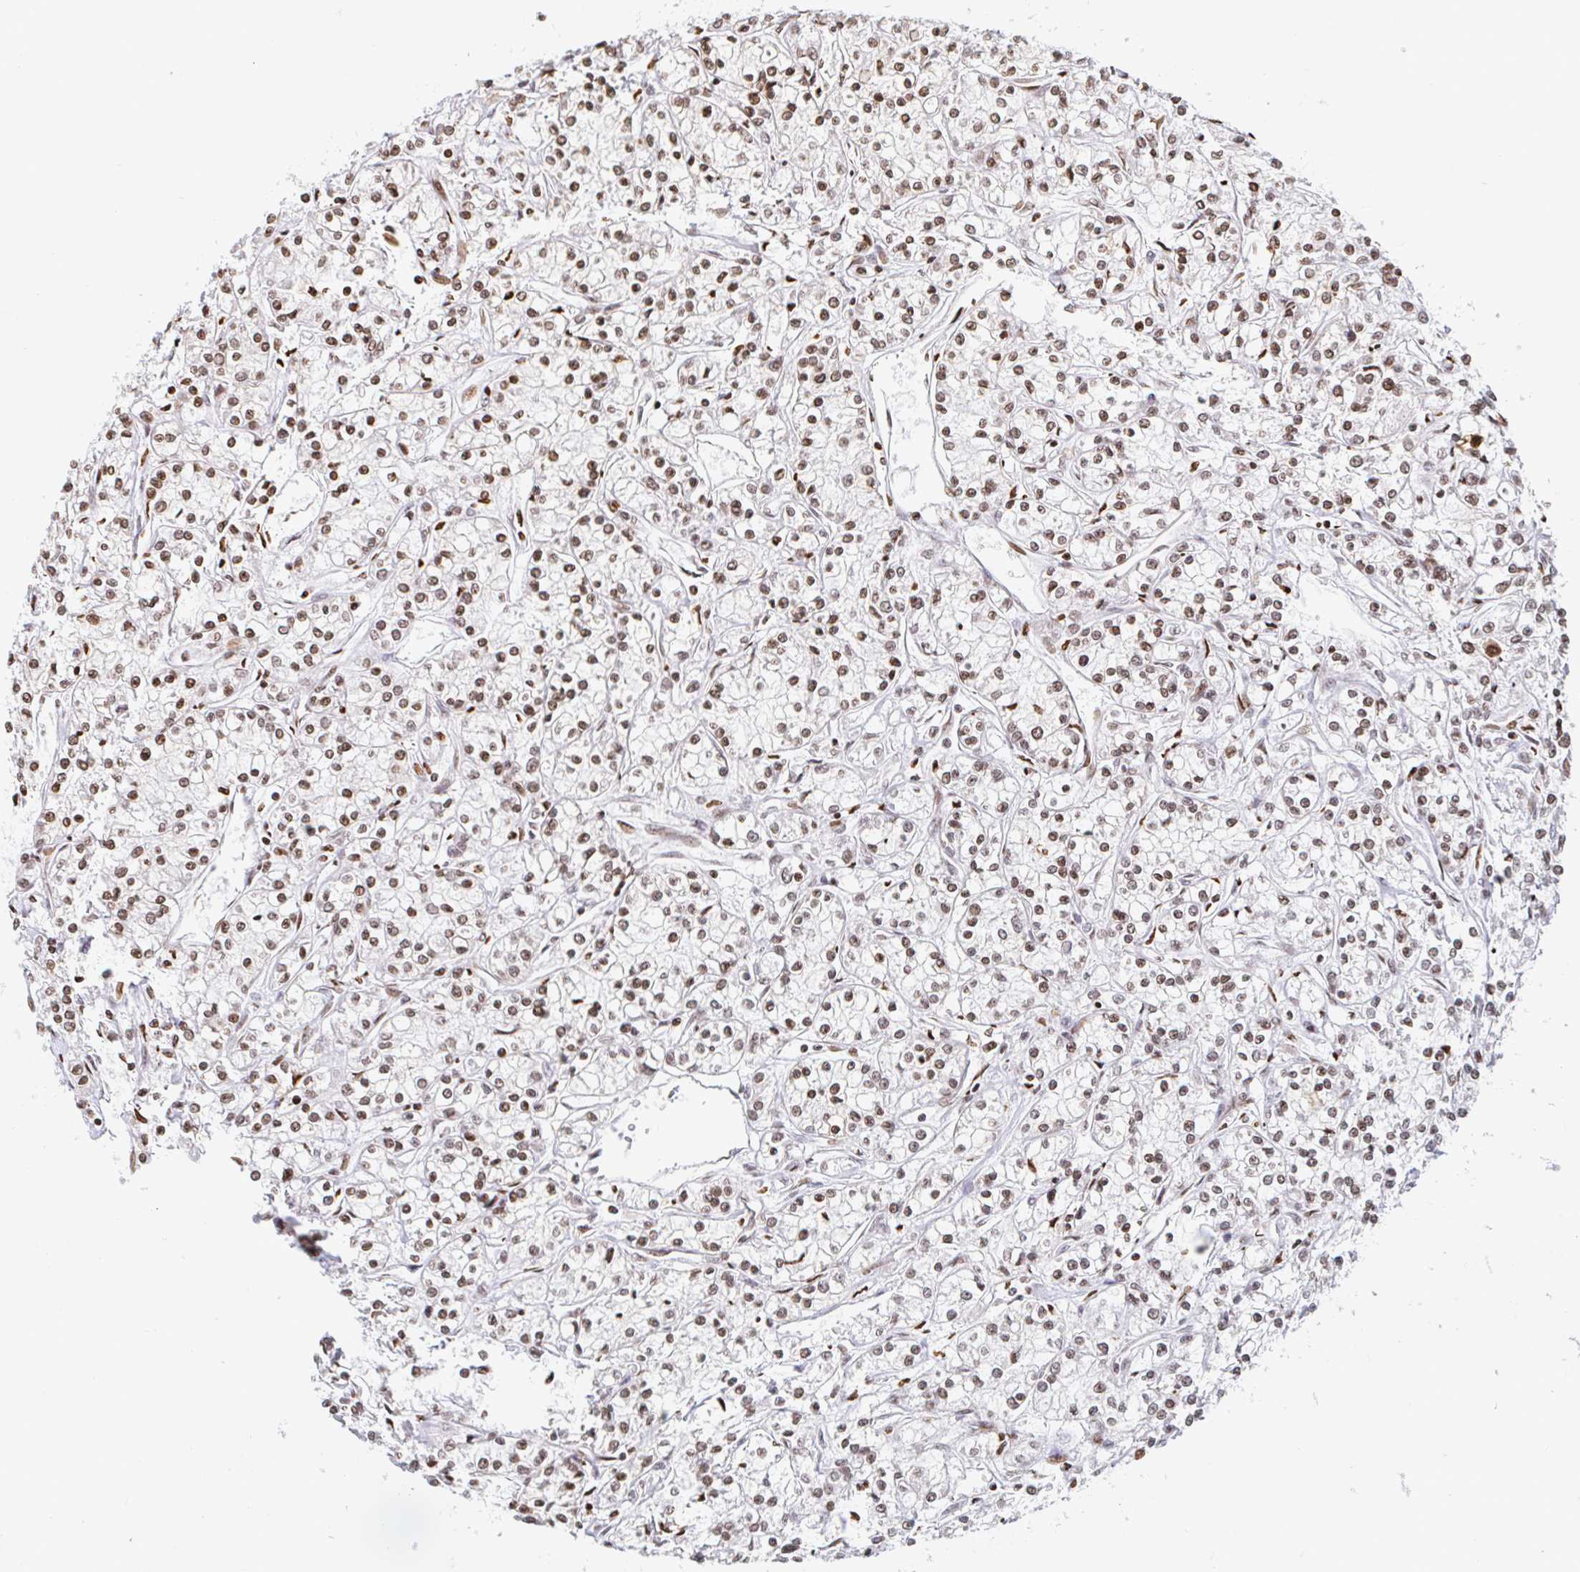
{"staining": {"intensity": "moderate", "quantity": ">75%", "location": "nuclear"}, "tissue": "renal cancer", "cell_type": "Tumor cells", "image_type": "cancer", "snomed": [{"axis": "morphology", "description": "Adenocarcinoma, NOS"}, {"axis": "topography", "description": "Kidney"}], "caption": "The histopathology image demonstrates immunohistochemical staining of adenocarcinoma (renal). There is moderate nuclear expression is seen in approximately >75% of tumor cells. (IHC, brightfield microscopy, high magnification).", "gene": "HOXC10", "patient": {"sex": "female", "age": 59}}